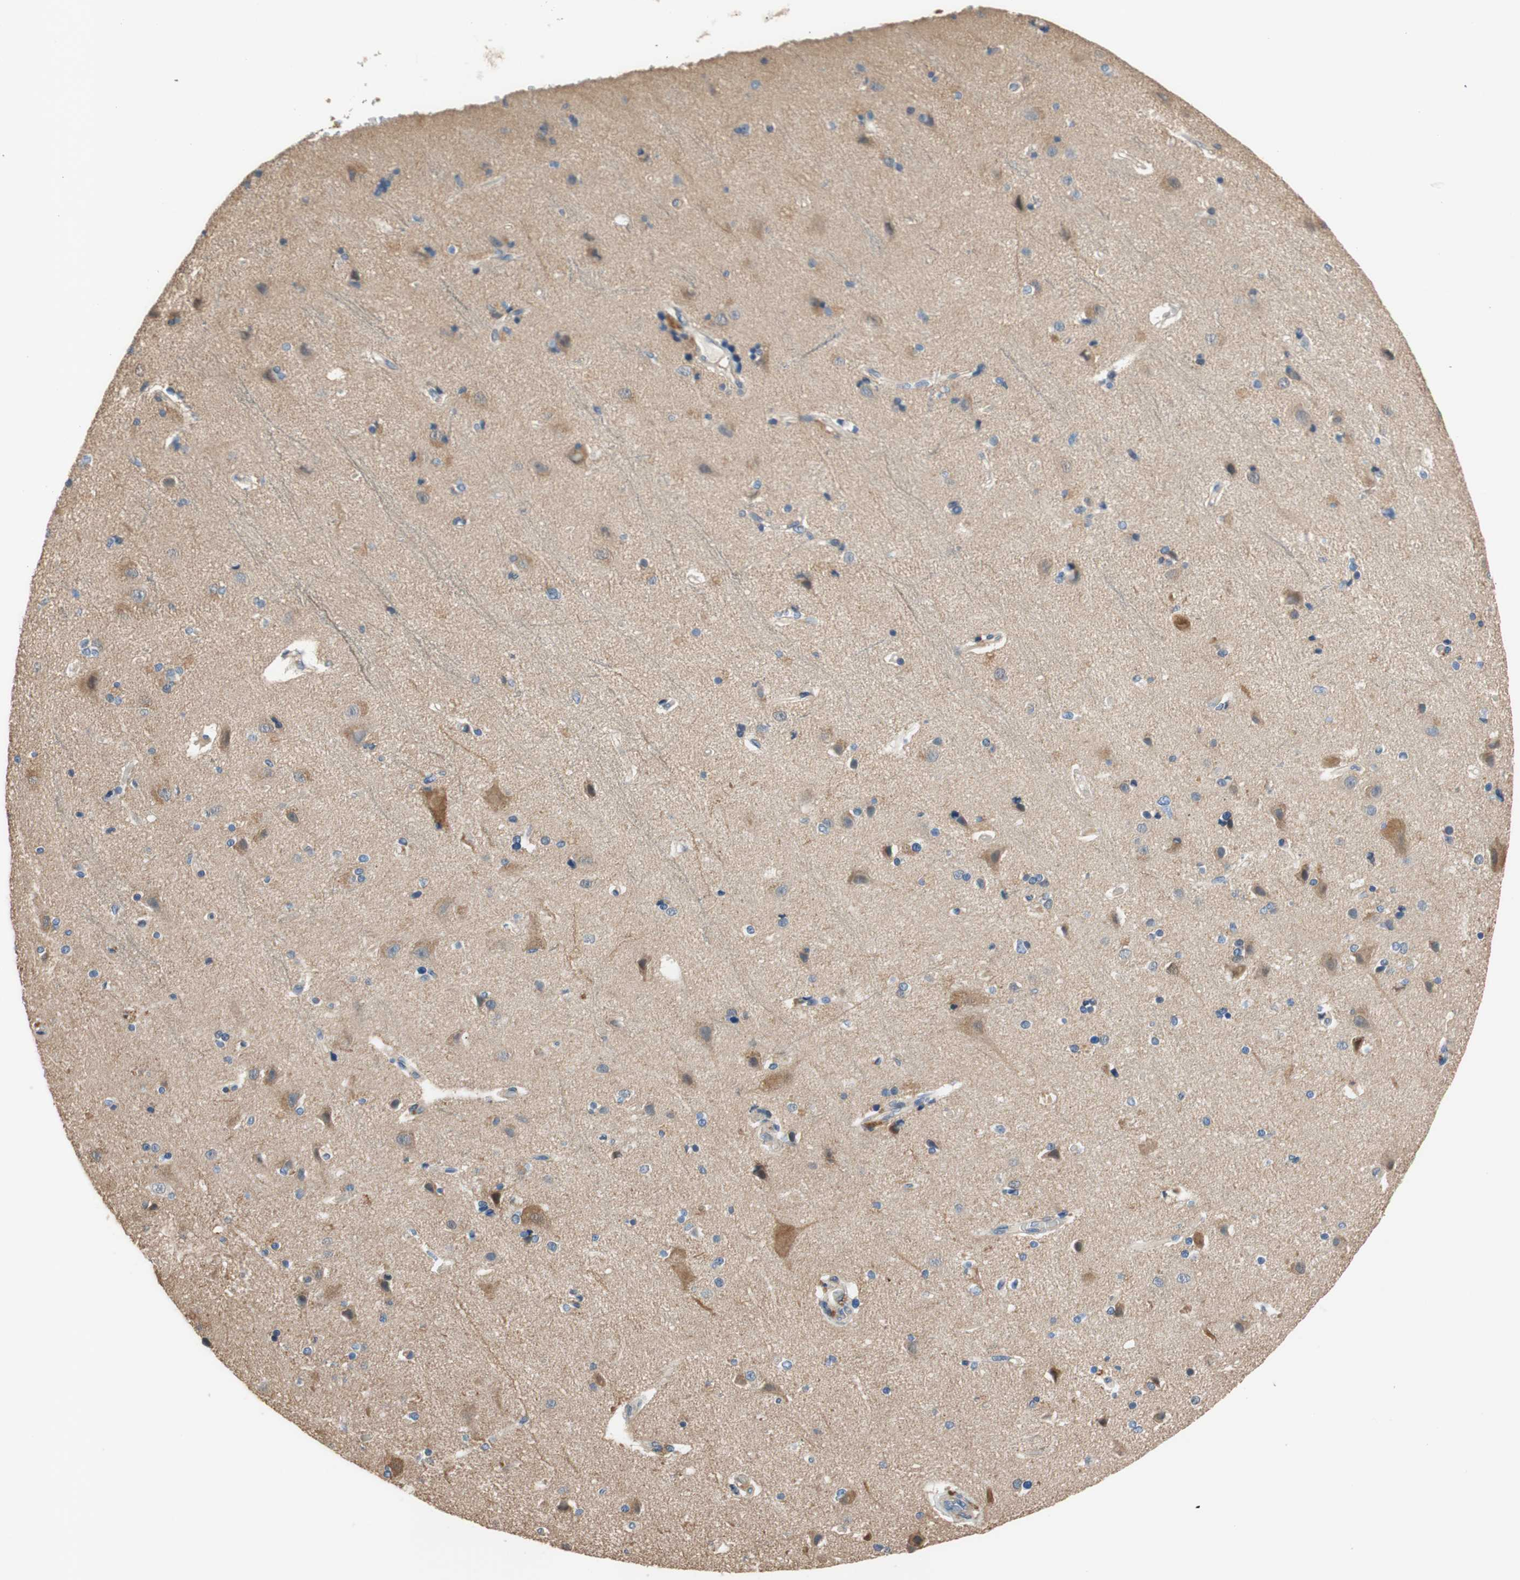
{"staining": {"intensity": "moderate", "quantity": "<25%", "location": "cytoplasmic/membranous"}, "tissue": "cerebral cortex", "cell_type": "Endothelial cells", "image_type": "normal", "snomed": [{"axis": "morphology", "description": "Normal tissue, NOS"}, {"axis": "topography", "description": "Cerebral cortex"}], "caption": "Brown immunohistochemical staining in benign cerebral cortex displays moderate cytoplasmic/membranous staining in about <25% of endothelial cells. Using DAB (brown) and hematoxylin (blue) stains, captured at high magnification using brightfield microscopy.", "gene": "CALML3", "patient": {"sex": "female", "age": 54}}